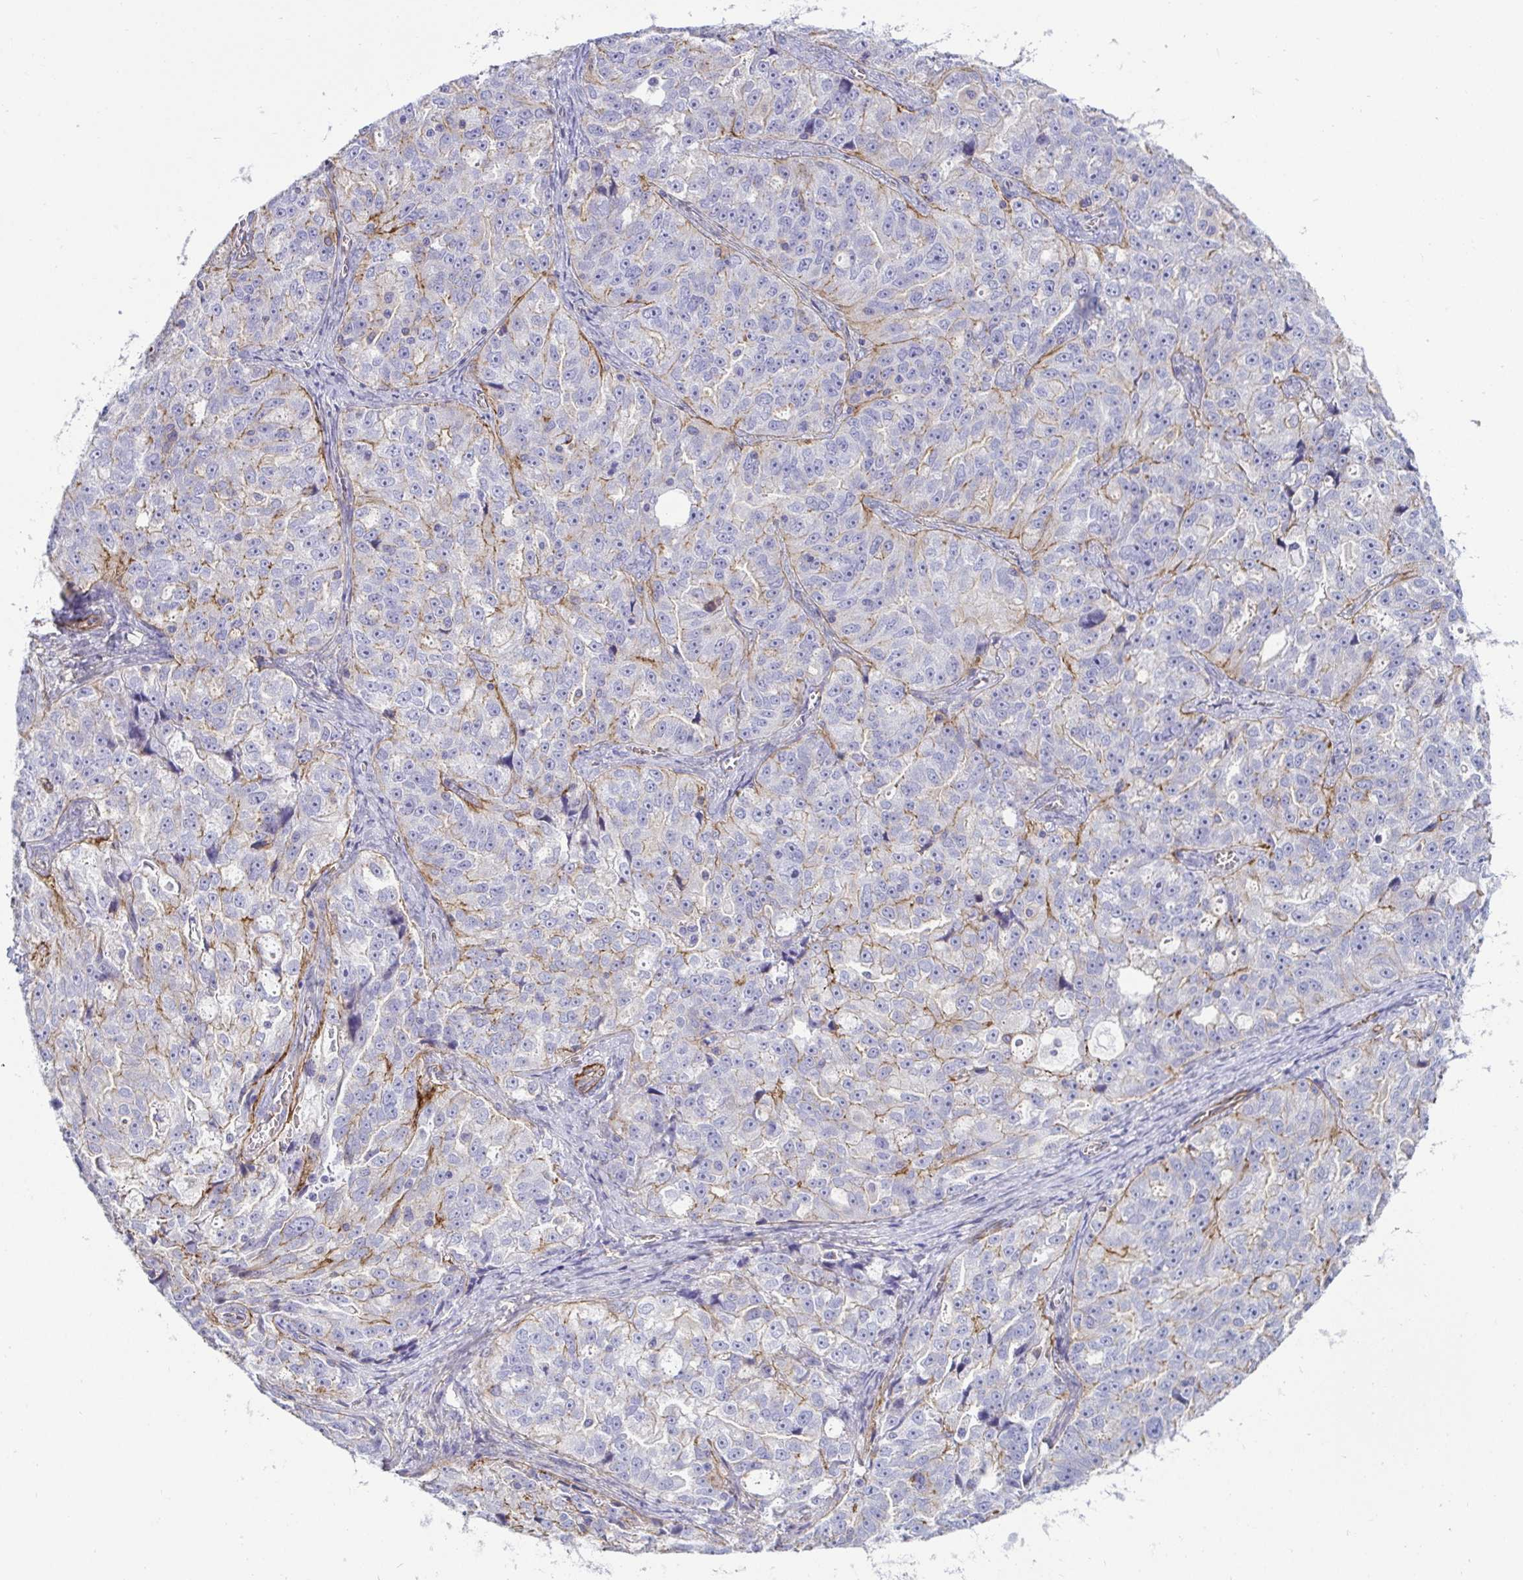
{"staining": {"intensity": "negative", "quantity": "none", "location": "none"}, "tissue": "ovarian cancer", "cell_type": "Tumor cells", "image_type": "cancer", "snomed": [{"axis": "morphology", "description": "Cystadenocarcinoma, serous, NOS"}, {"axis": "topography", "description": "Ovary"}], "caption": "Tumor cells are negative for brown protein staining in ovarian cancer (serous cystadenocarcinoma).", "gene": "LIMA1", "patient": {"sex": "female", "age": 51}}